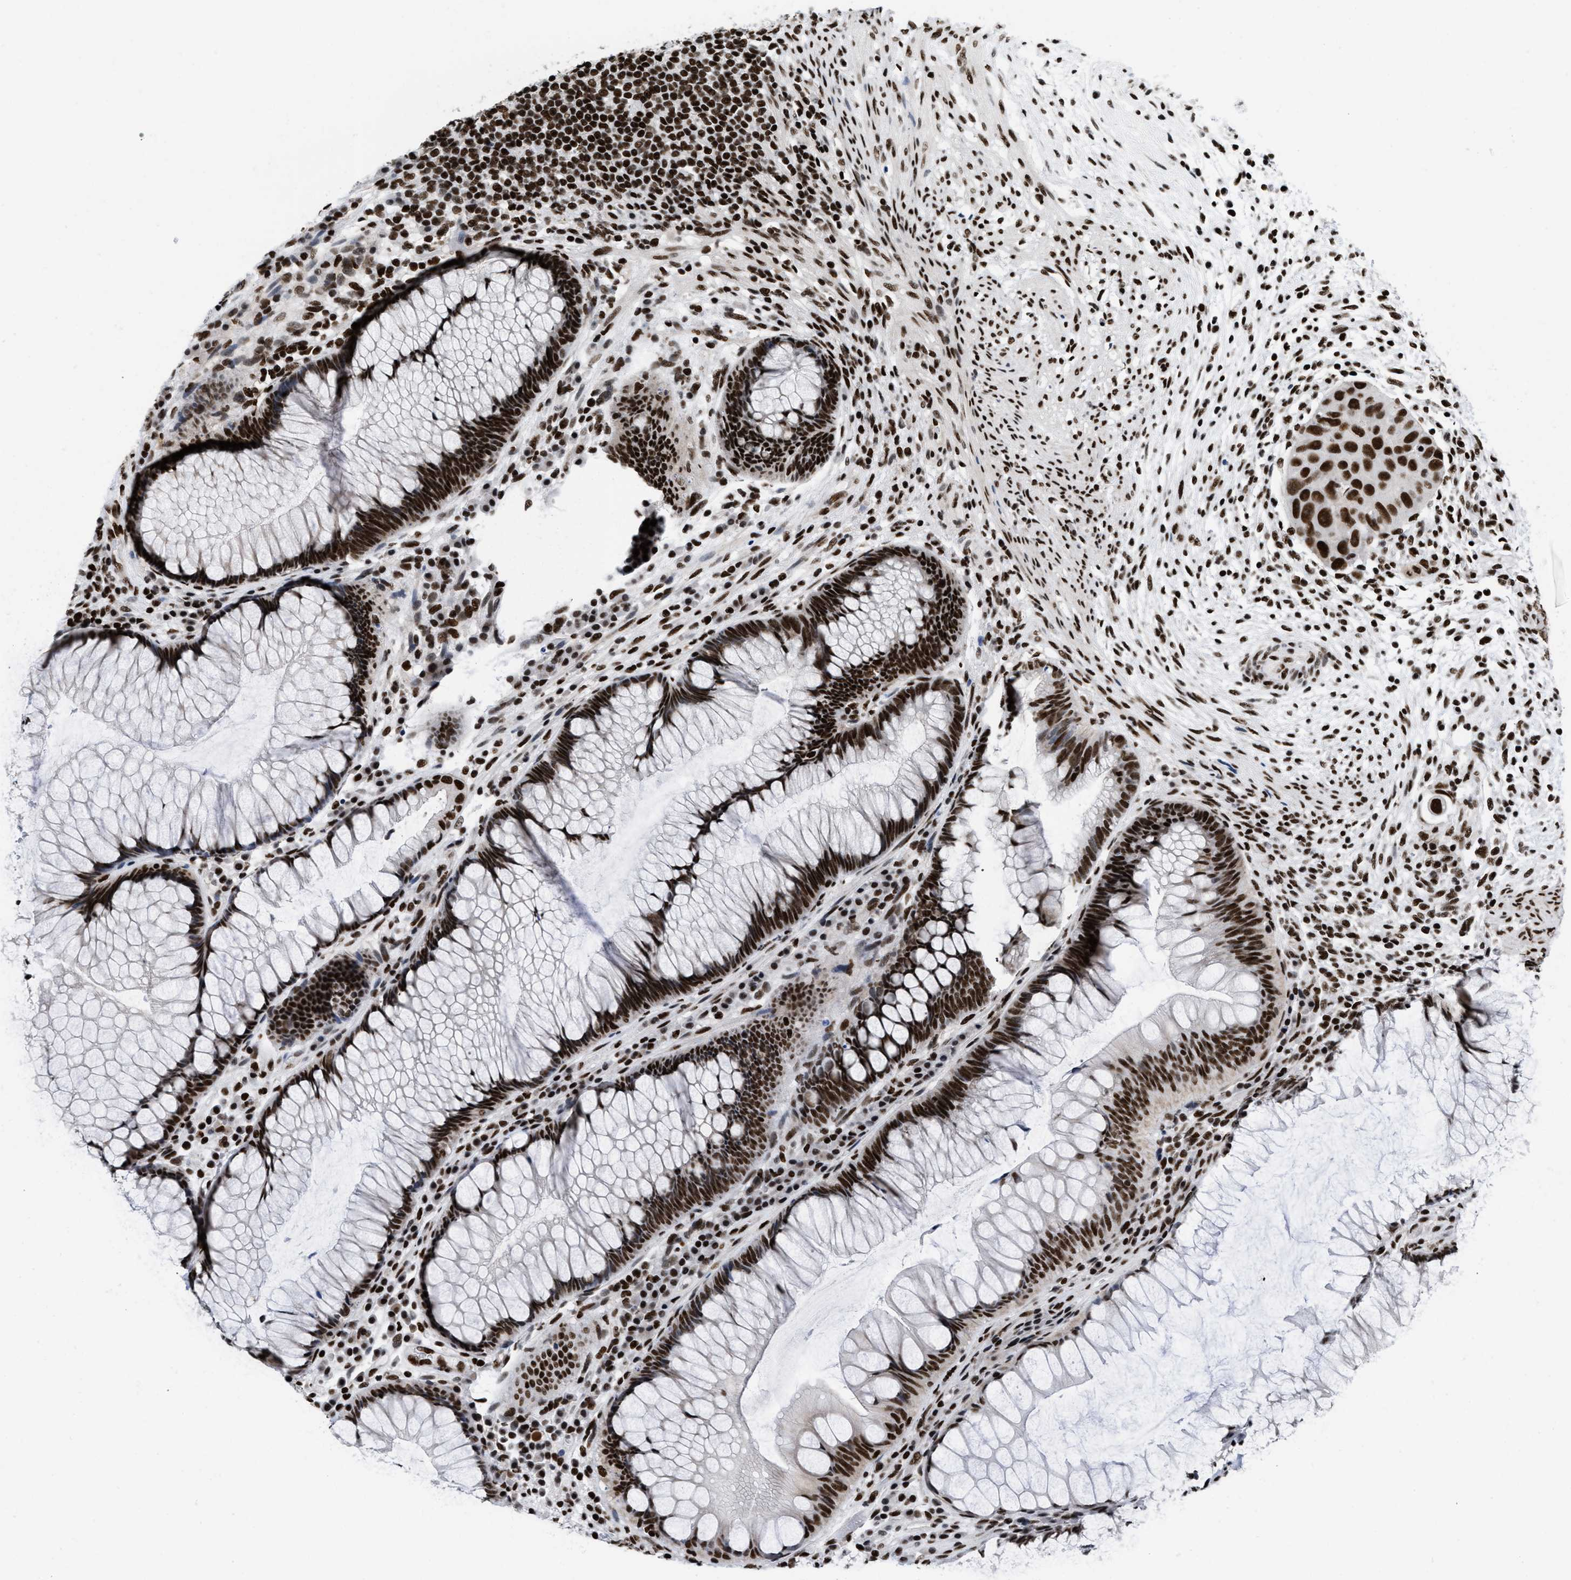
{"staining": {"intensity": "strong", "quantity": ">75%", "location": "nuclear"}, "tissue": "rectum", "cell_type": "Glandular cells", "image_type": "normal", "snomed": [{"axis": "morphology", "description": "Normal tissue, NOS"}, {"axis": "topography", "description": "Rectum"}], "caption": "Immunohistochemical staining of benign human rectum exhibits strong nuclear protein positivity in about >75% of glandular cells. The protein of interest is stained brown, and the nuclei are stained in blue (DAB IHC with brightfield microscopy, high magnification).", "gene": "CREB1", "patient": {"sex": "male", "age": 51}}